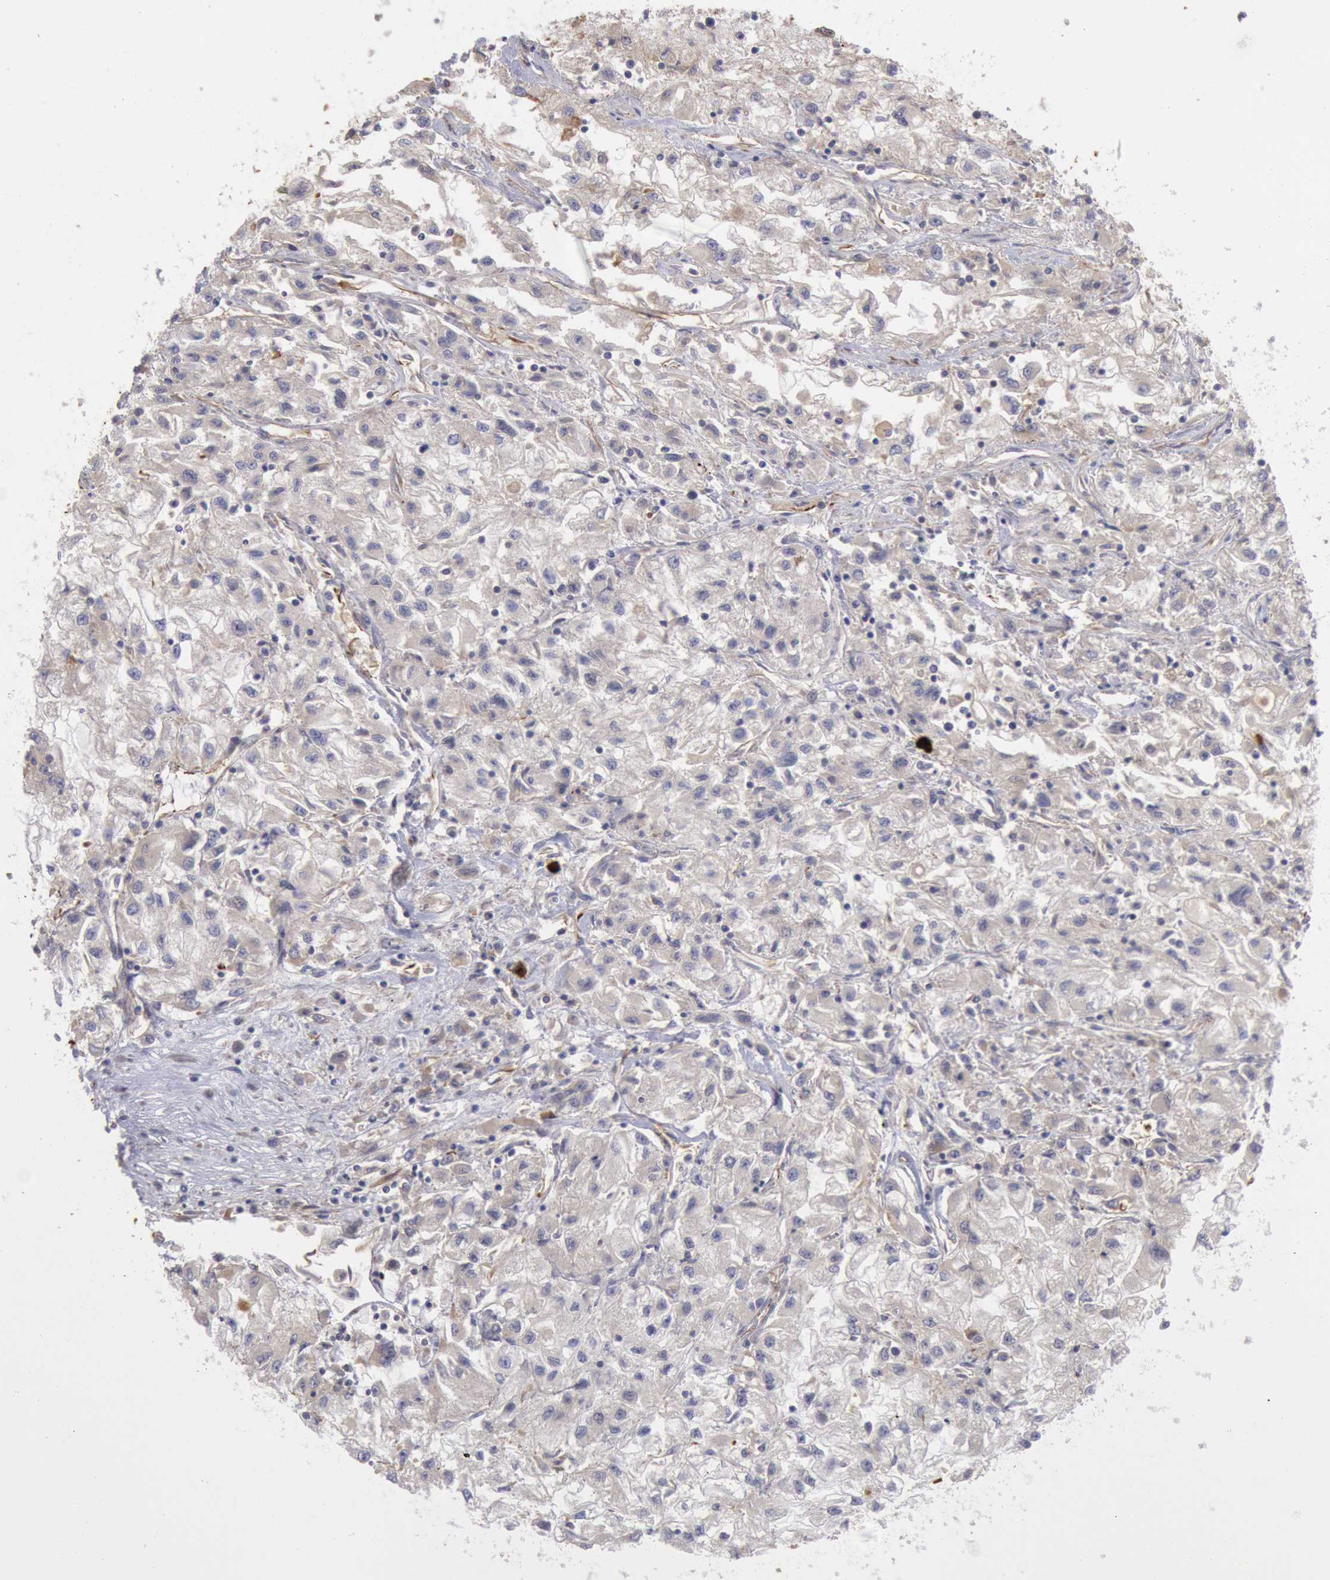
{"staining": {"intensity": "weak", "quantity": "25%-75%", "location": "cytoplasmic/membranous"}, "tissue": "renal cancer", "cell_type": "Tumor cells", "image_type": "cancer", "snomed": [{"axis": "morphology", "description": "Adenocarcinoma, NOS"}, {"axis": "topography", "description": "Kidney"}], "caption": "Immunohistochemistry (IHC) of human adenocarcinoma (renal) displays low levels of weak cytoplasmic/membranous staining in about 25%-75% of tumor cells. Nuclei are stained in blue.", "gene": "RNF139", "patient": {"sex": "male", "age": 59}}